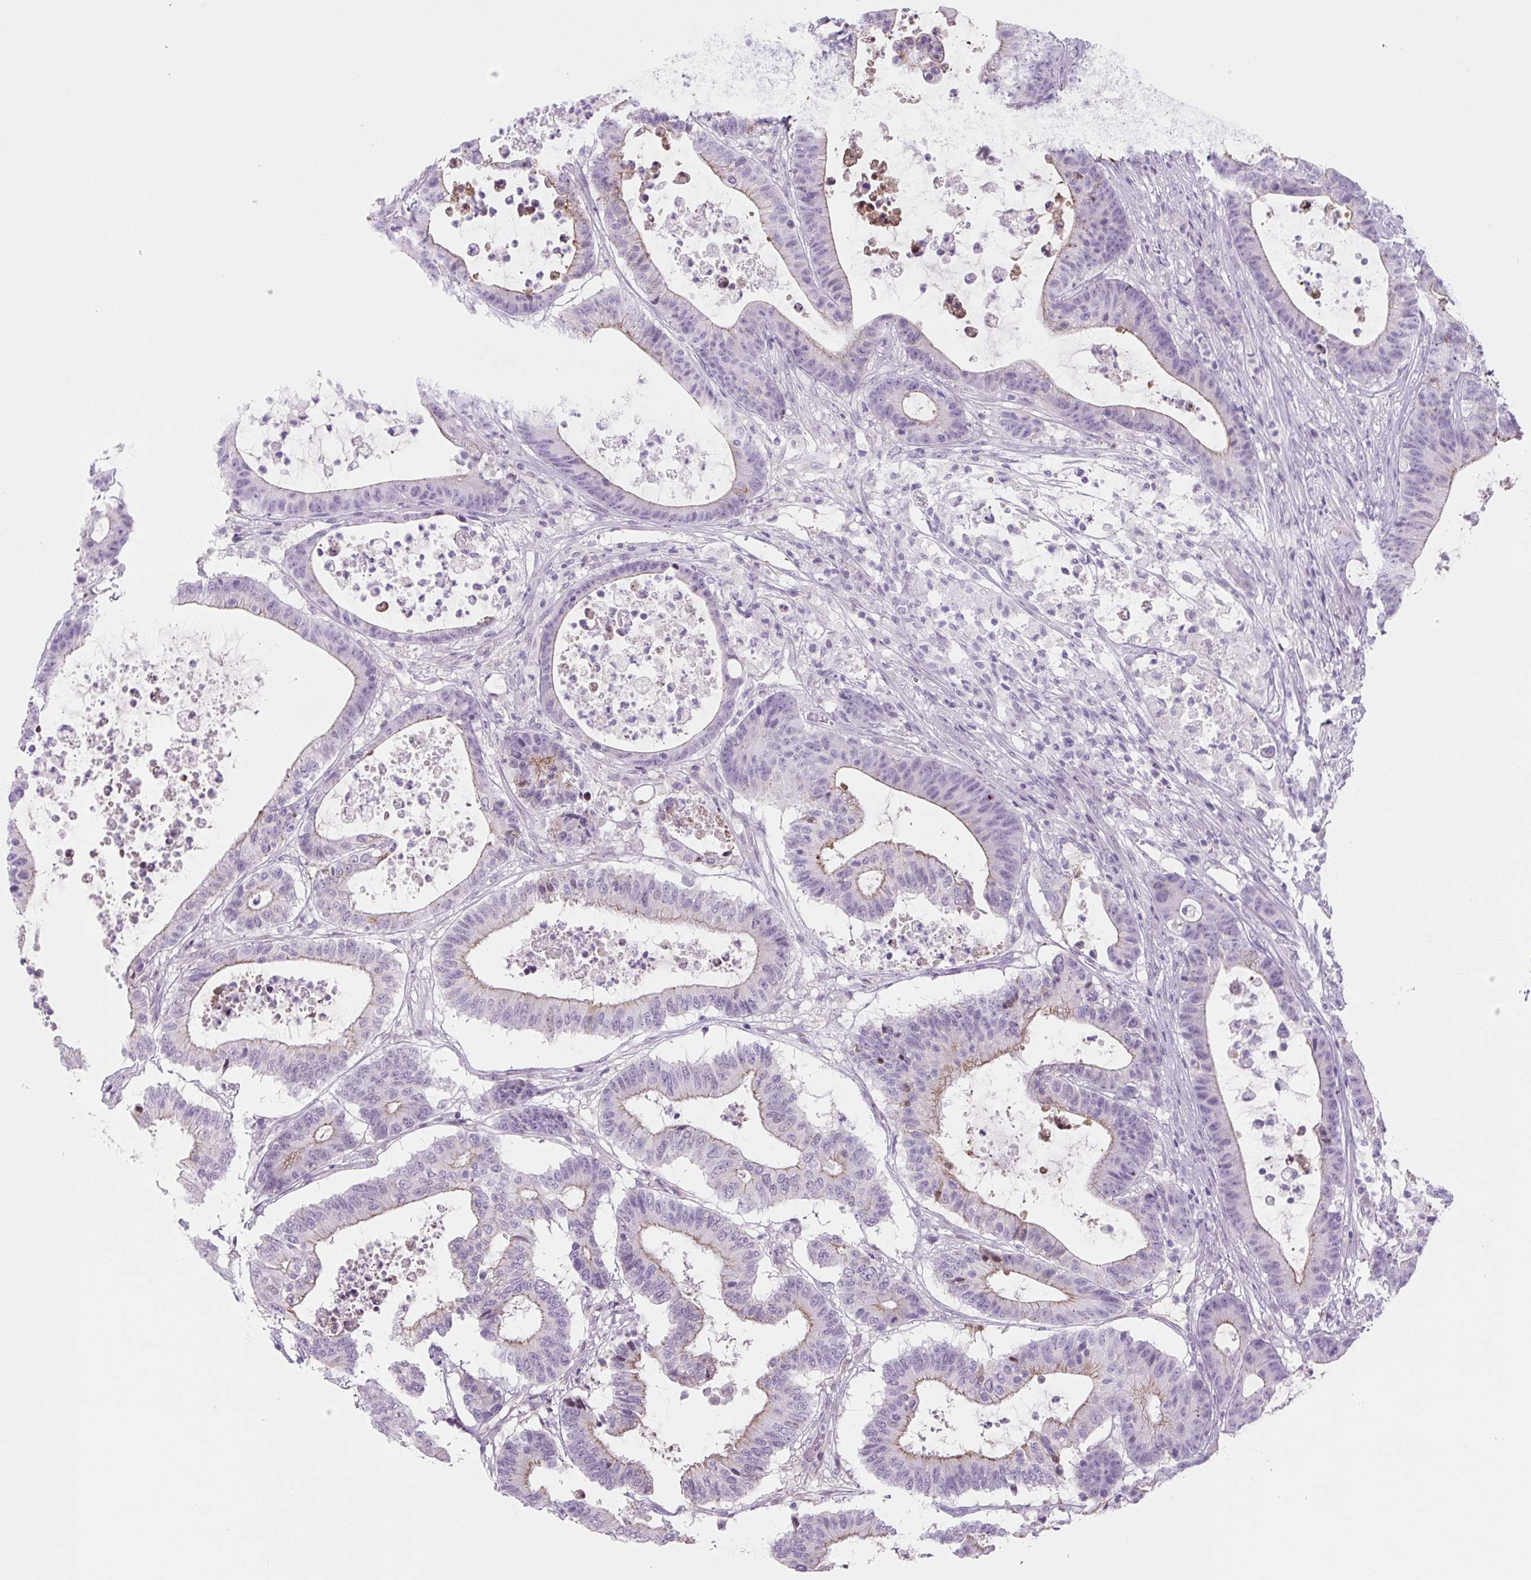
{"staining": {"intensity": "moderate", "quantity": "25%-75%", "location": "cytoplasmic/membranous"}, "tissue": "colorectal cancer", "cell_type": "Tumor cells", "image_type": "cancer", "snomed": [{"axis": "morphology", "description": "Adenocarcinoma, NOS"}, {"axis": "topography", "description": "Colon"}], "caption": "Protein expression analysis of colorectal cancer reveals moderate cytoplasmic/membranous staining in about 25%-75% of tumor cells. (Brightfield microscopy of DAB IHC at high magnification).", "gene": "PRM1", "patient": {"sex": "female", "age": 84}}